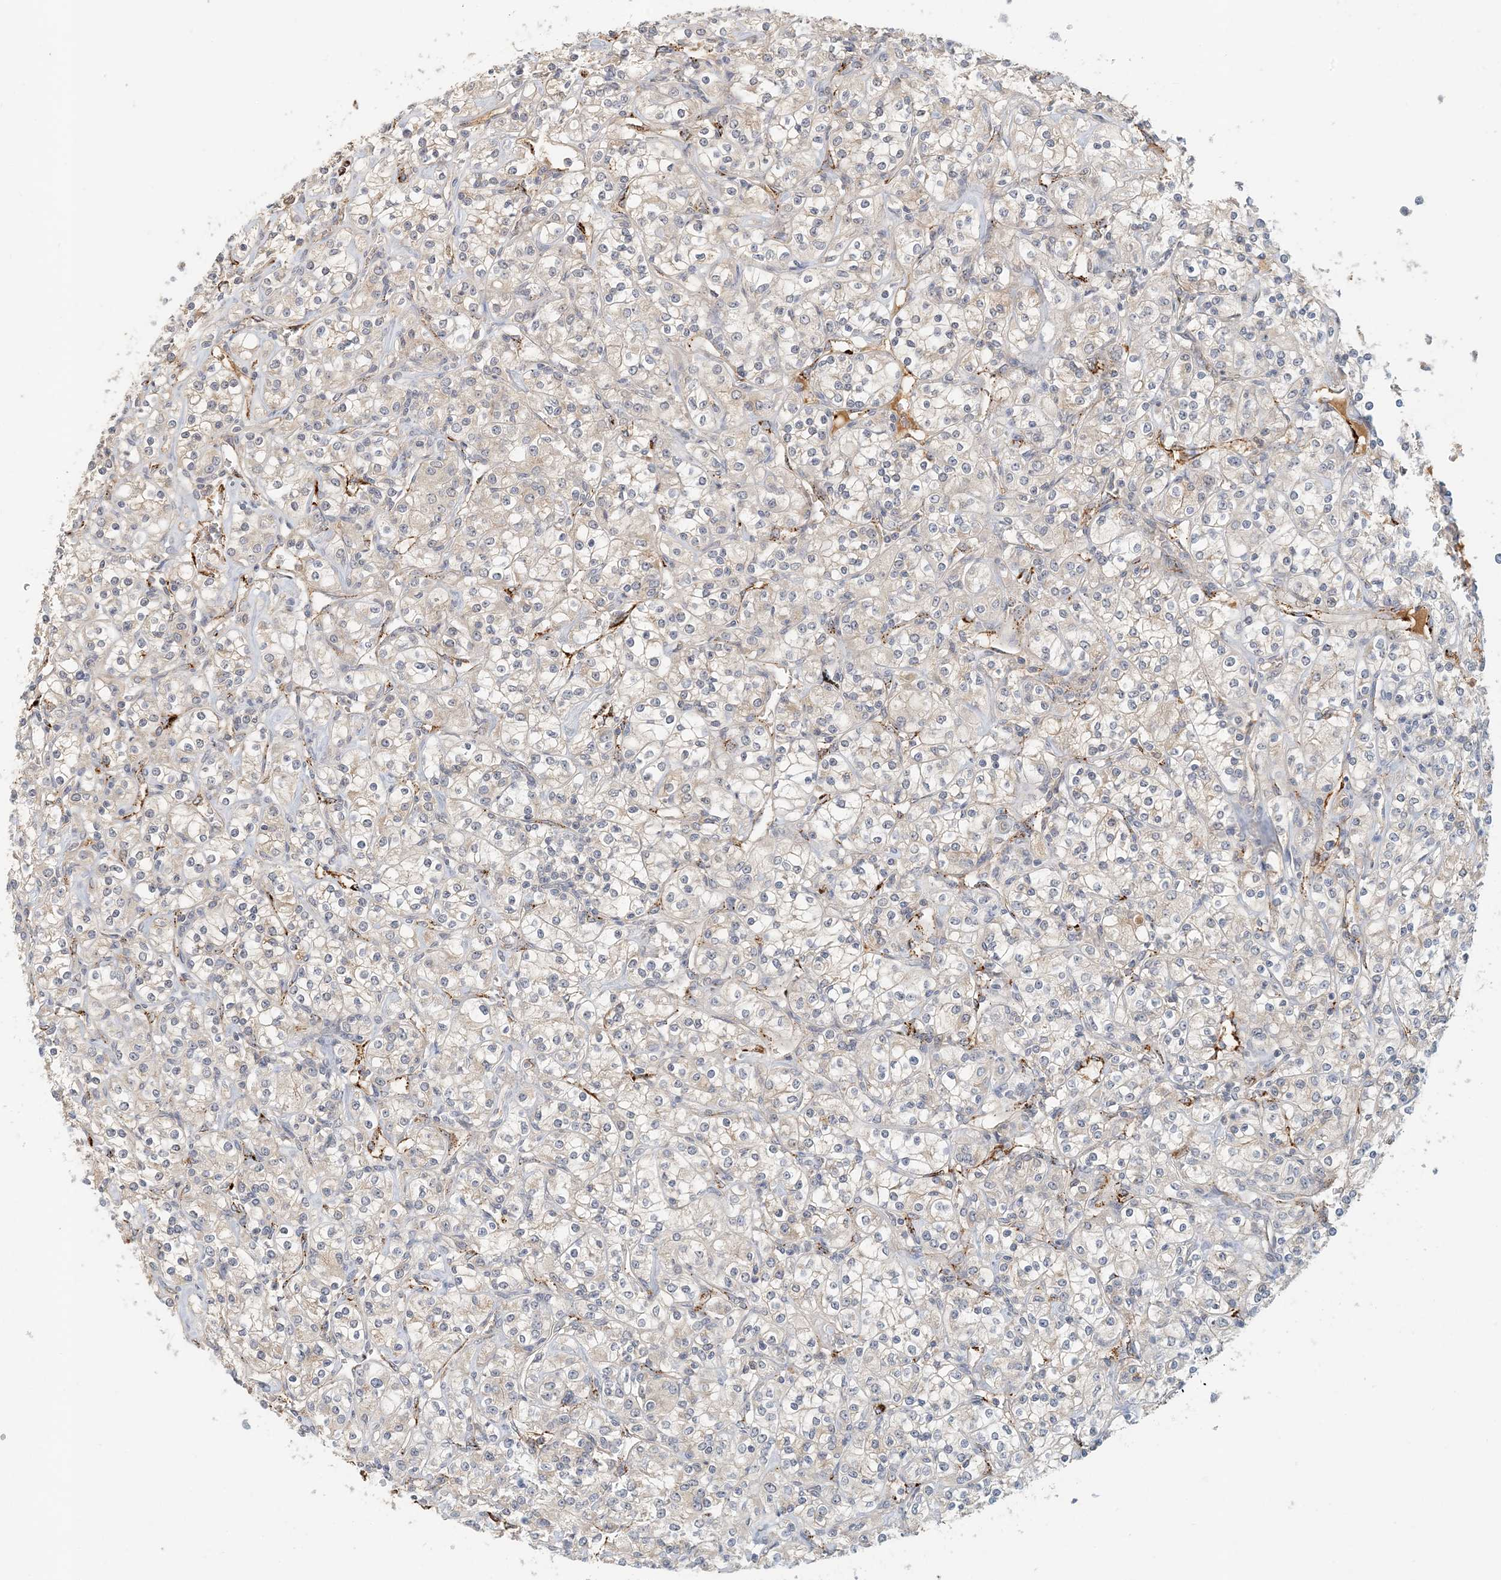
{"staining": {"intensity": "negative", "quantity": "none", "location": "none"}, "tissue": "renal cancer", "cell_type": "Tumor cells", "image_type": "cancer", "snomed": [{"axis": "morphology", "description": "Adenocarcinoma, NOS"}, {"axis": "topography", "description": "Kidney"}], "caption": "Immunohistochemical staining of human renal cancer (adenocarcinoma) shows no significant staining in tumor cells.", "gene": "ZBTB3", "patient": {"sex": "male", "age": 77}}